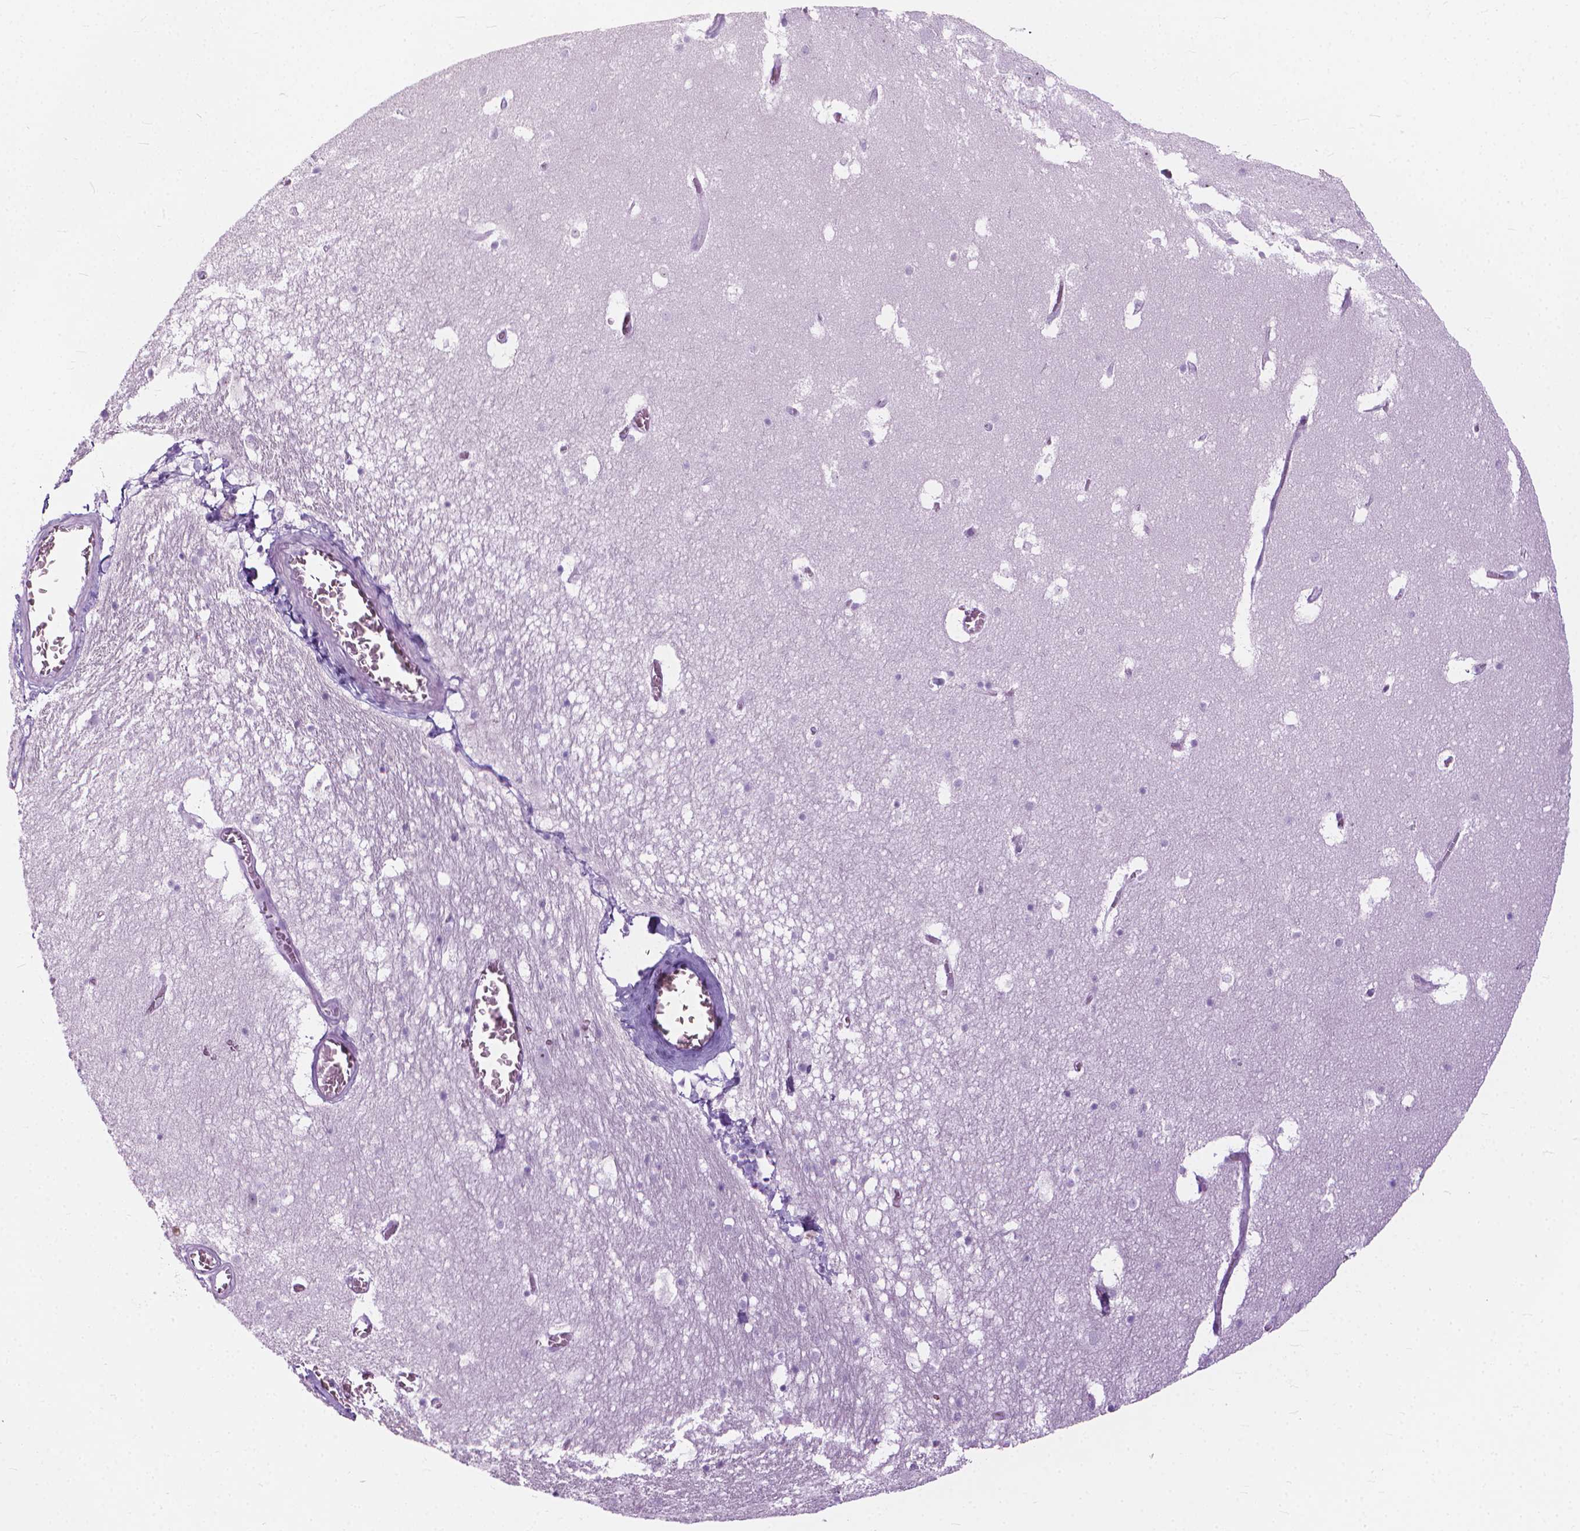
{"staining": {"intensity": "negative", "quantity": "none", "location": "none"}, "tissue": "hippocampus", "cell_type": "Glial cells", "image_type": "normal", "snomed": [{"axis": "morphology", "description": "Normal tissue, NOS"}, {"axis": "topography", "description": "Hippocampus"}], "caption": "A histopathology image of hippocampus stained for a protein reveals no brown staining in glial cells.", "gene": "HTR2B", "patient": {"sex": "male", "age": 45}}